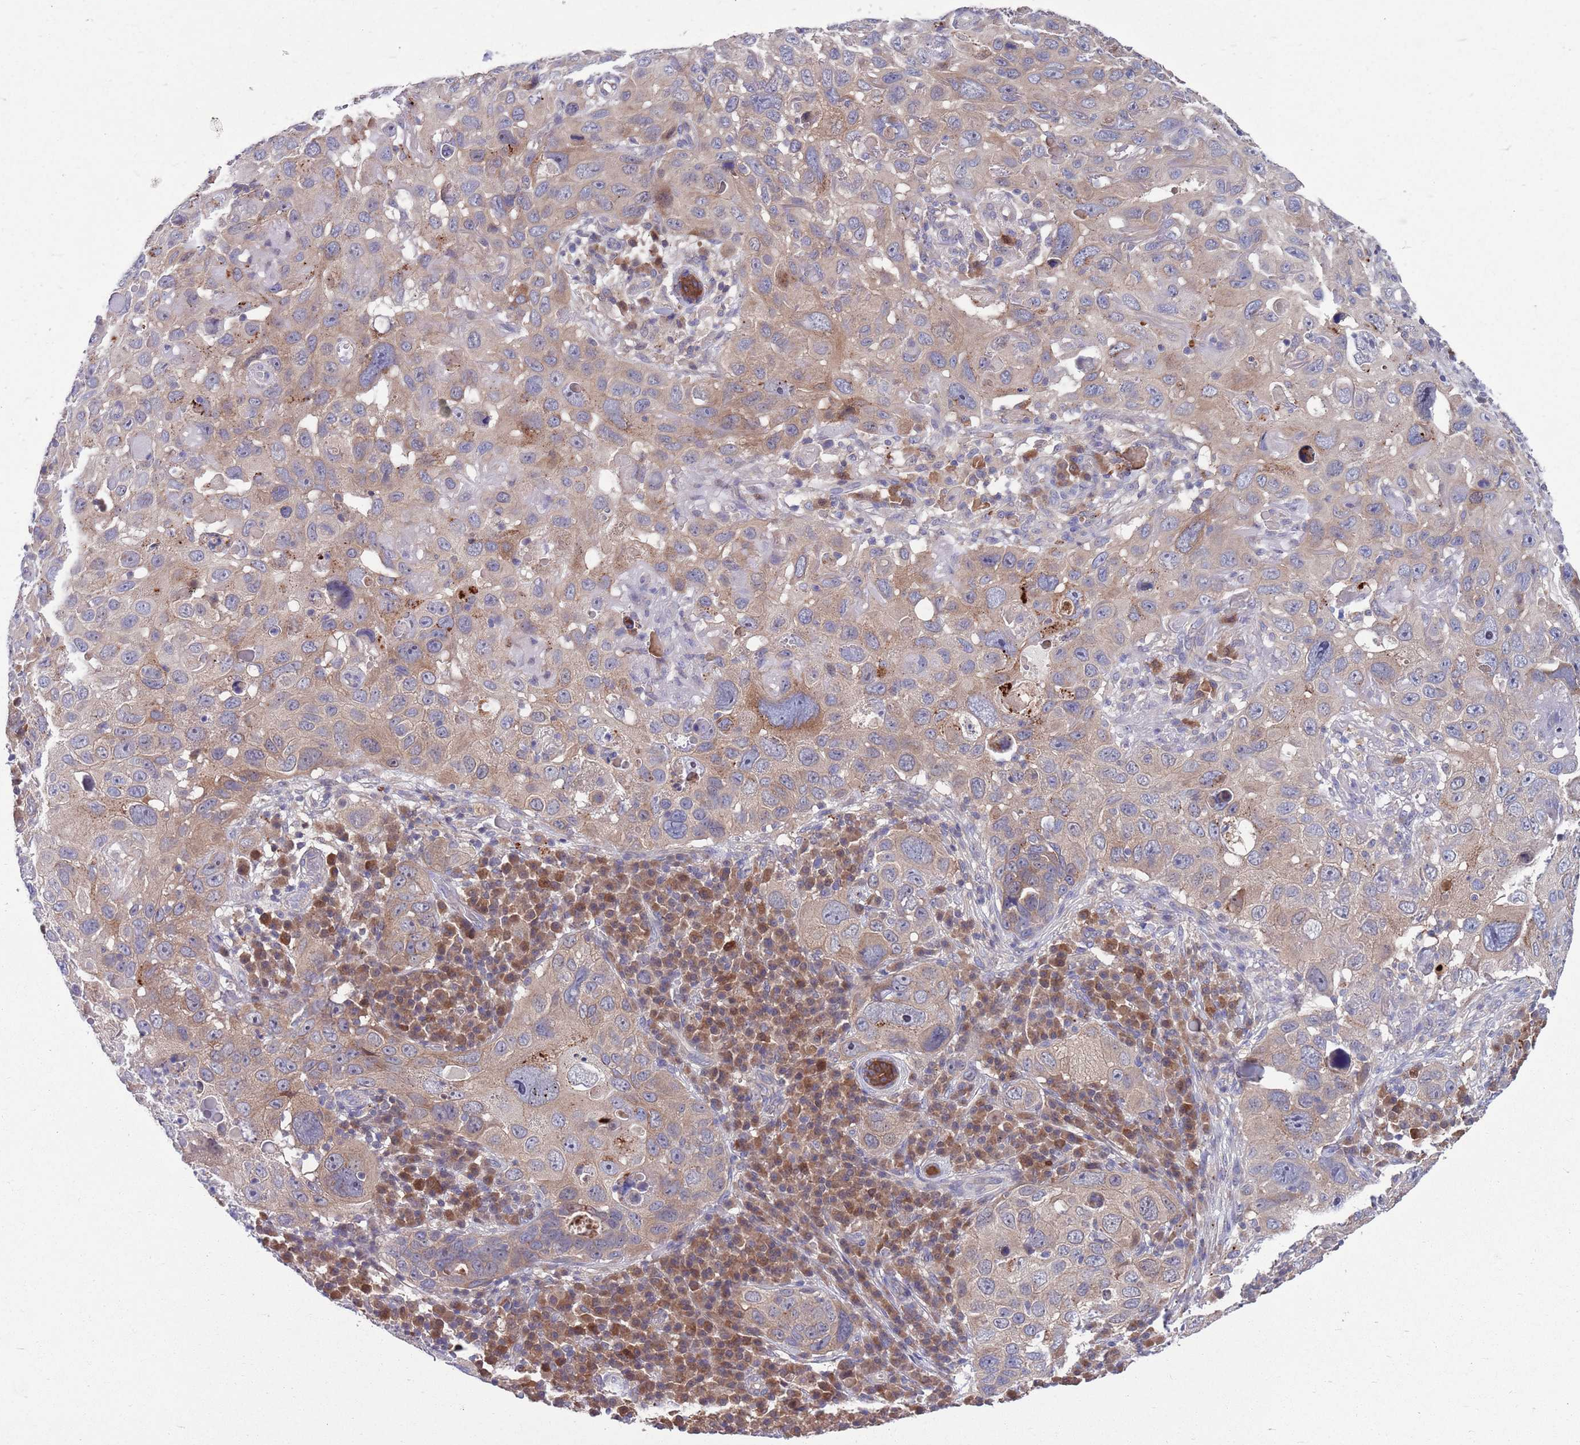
{"staining": {"intensity": "moderate", "quantity": "<25%", "location": "cytoplasmic/membranous"}, "tissue": "skin cancer", "cell_type": "Tumor cells", "image_type": "cancer", "snomed": [{"axis": "morphology", "description": "Squamous cell carcinoma in situ, NOS"}, {"axis": "morphology", "description": "Squamous cell carcinoma, NOS"}, {"axis": "topography", "description": "Skin"}], "caption": "Immunohistochemistry (IHC) histopathology image of neoplastic tissue: skin squamous cell carcinoma stained using IHC shows low levels of moderate protein expression localized specifically in the cytoplasmic/membranous of tumor cells, appearing as a cytoplasmic/membranous brown color.", "gene": "KLHL29", "patient": {"sex": "male", "age": 93}}